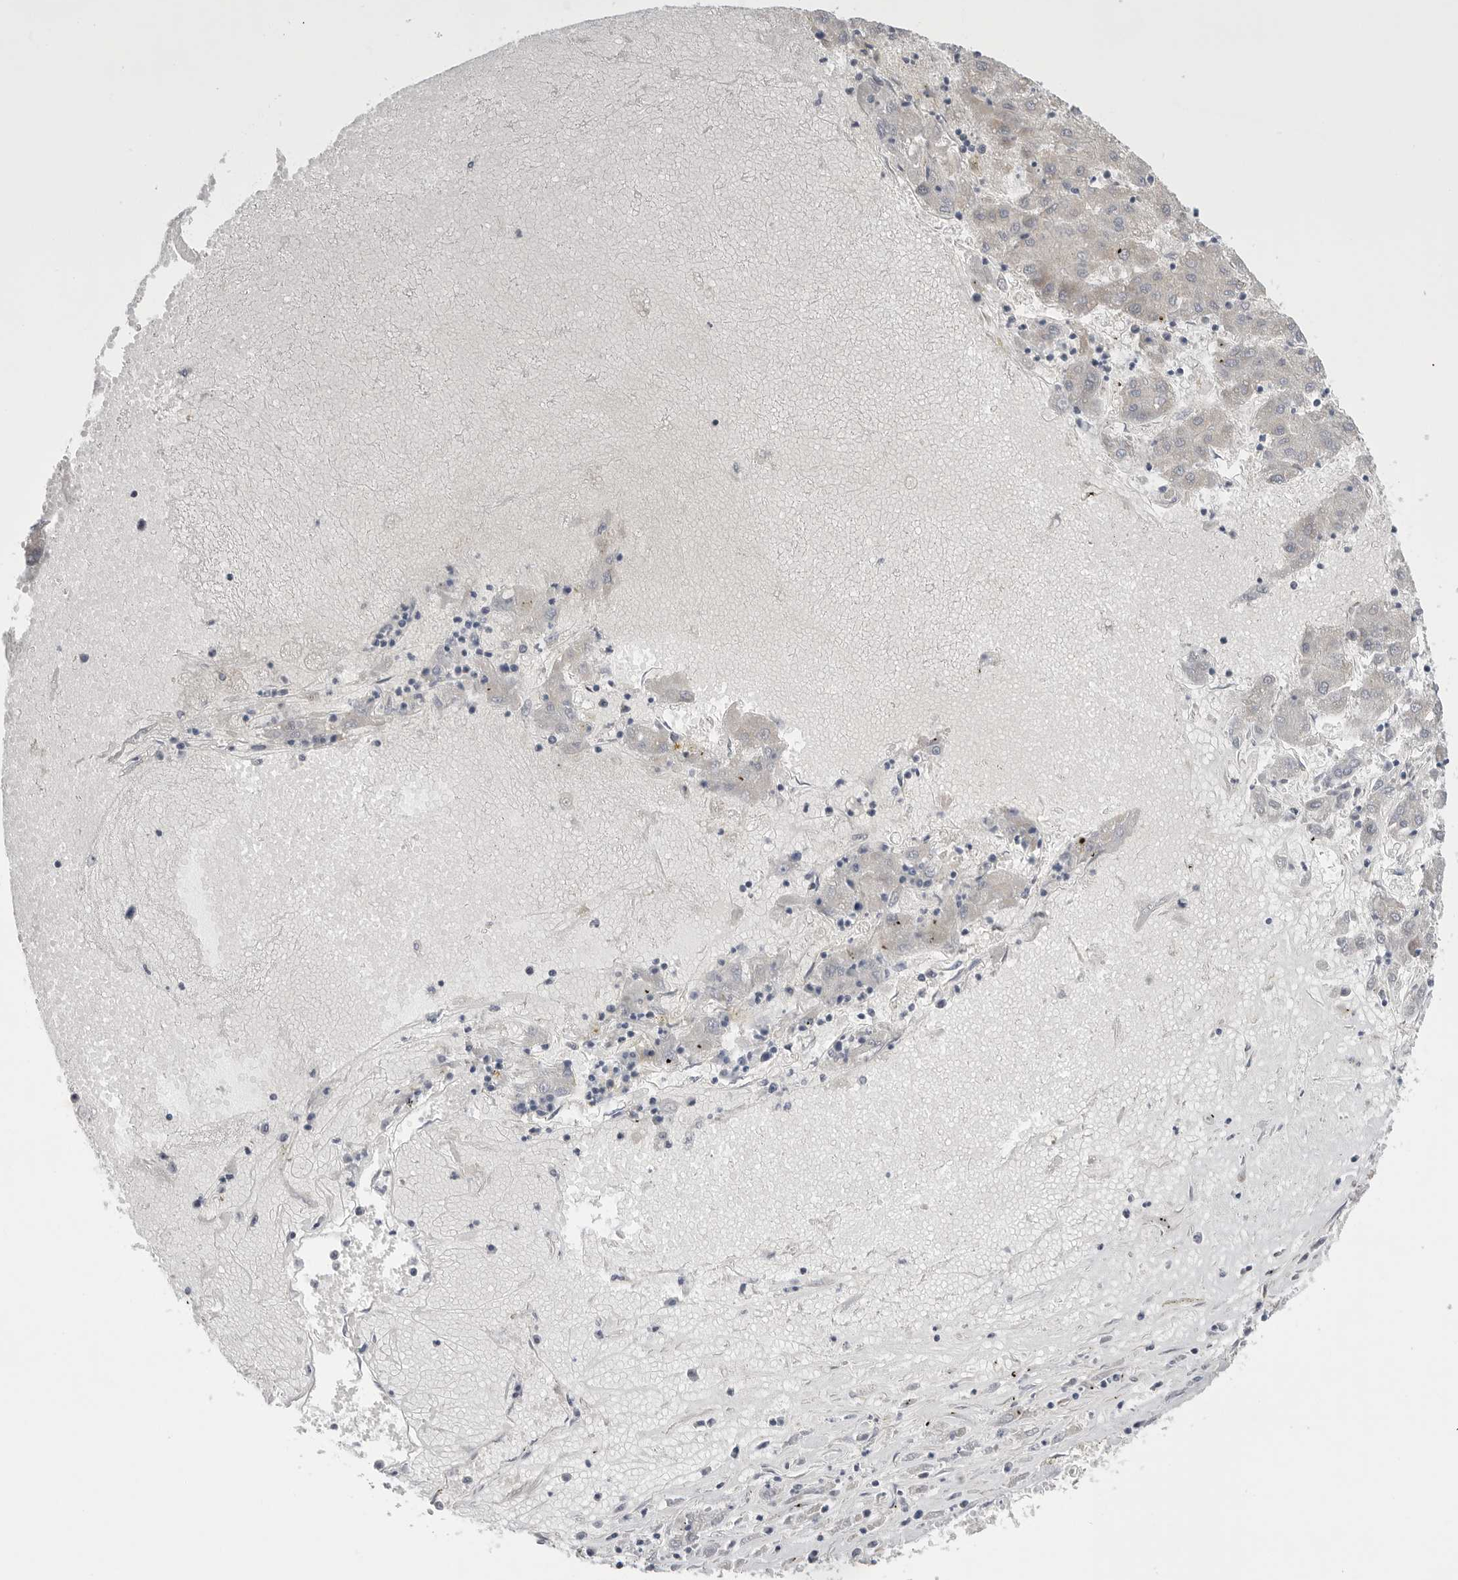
{"staining": {"intensity": "negative", "quantity": "none", "location": "none"}, "tissue": "liver cancer", "cell_type": "Tumor cells", "image_type": "cancer", "snomed": [{"axis": "morphology", "description": "Carcinoma, Hepatocellular, NOS"}, {"axis": "topography", "description": "Liver"}], "caption": "Human liver cancer (hepatocellular carcinoma) stained for a protein using immunohistochemistry demonstrates no staining in tumor cells.", "gene": "VPS50", "patient": {"sex": "male", "age": 72}}